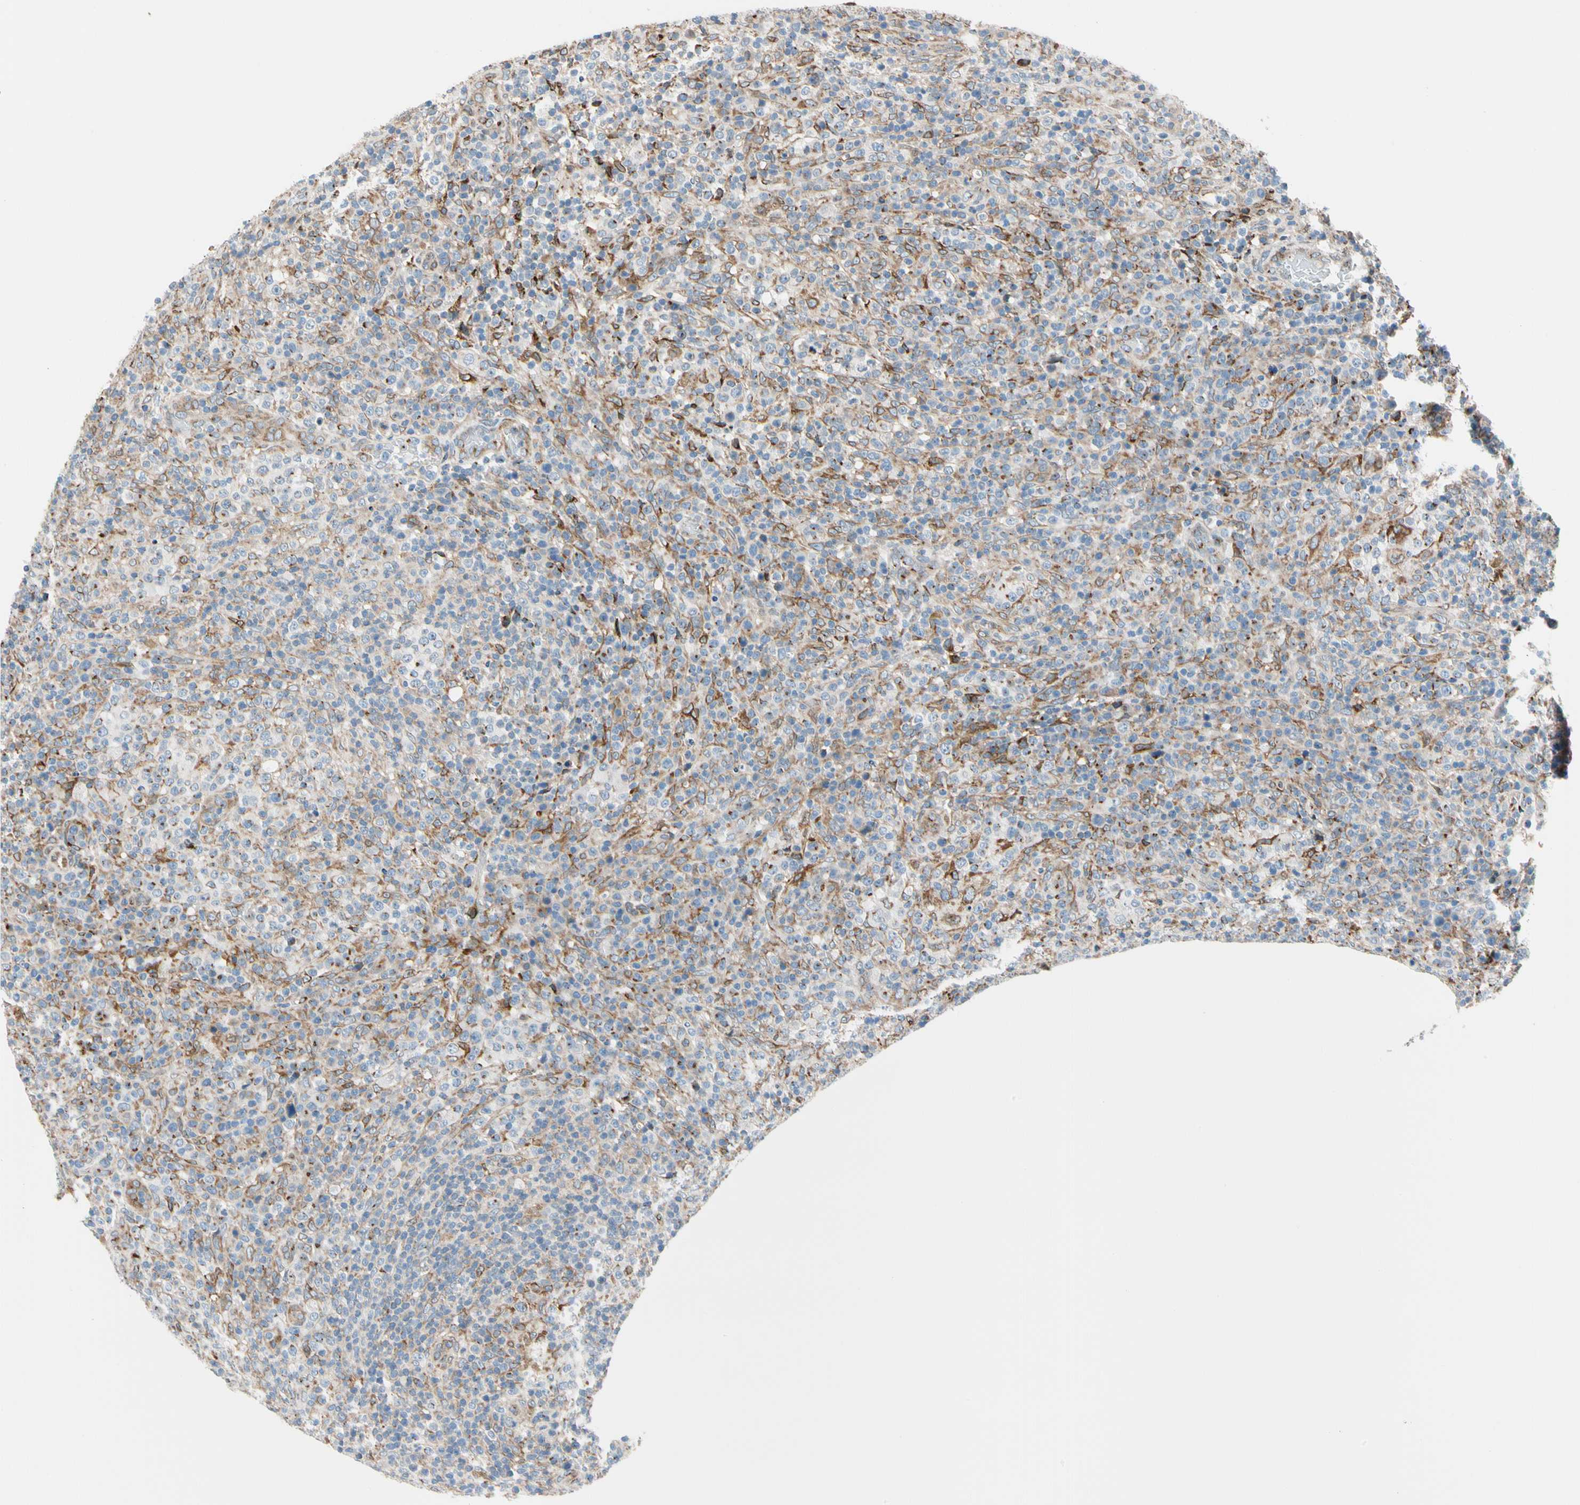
{"staining": {"intensity": "moderate", "quantity": "<25%", "location": "cytoplasmic/membranous"}, "tissue": "lymphoma", "cell_type": "Tumor cells", "image_type": "cancer", "snomed": [{"axis": "morphology", "description": "Malignant lymphoma, non-Hodgkin's type, High grade"}, {"axis": "topography", "description": "Lymph node"}], "caption": "Human malignant lymphoma, non-Hodgkin's type (high-grade) stained with a brown dye shows moderate cytoplasmic/membranous positive positivity in approximately <25% of tumor cells.", "gene": "NUCB1", "patient": {"sex": "female", "age": 76}}